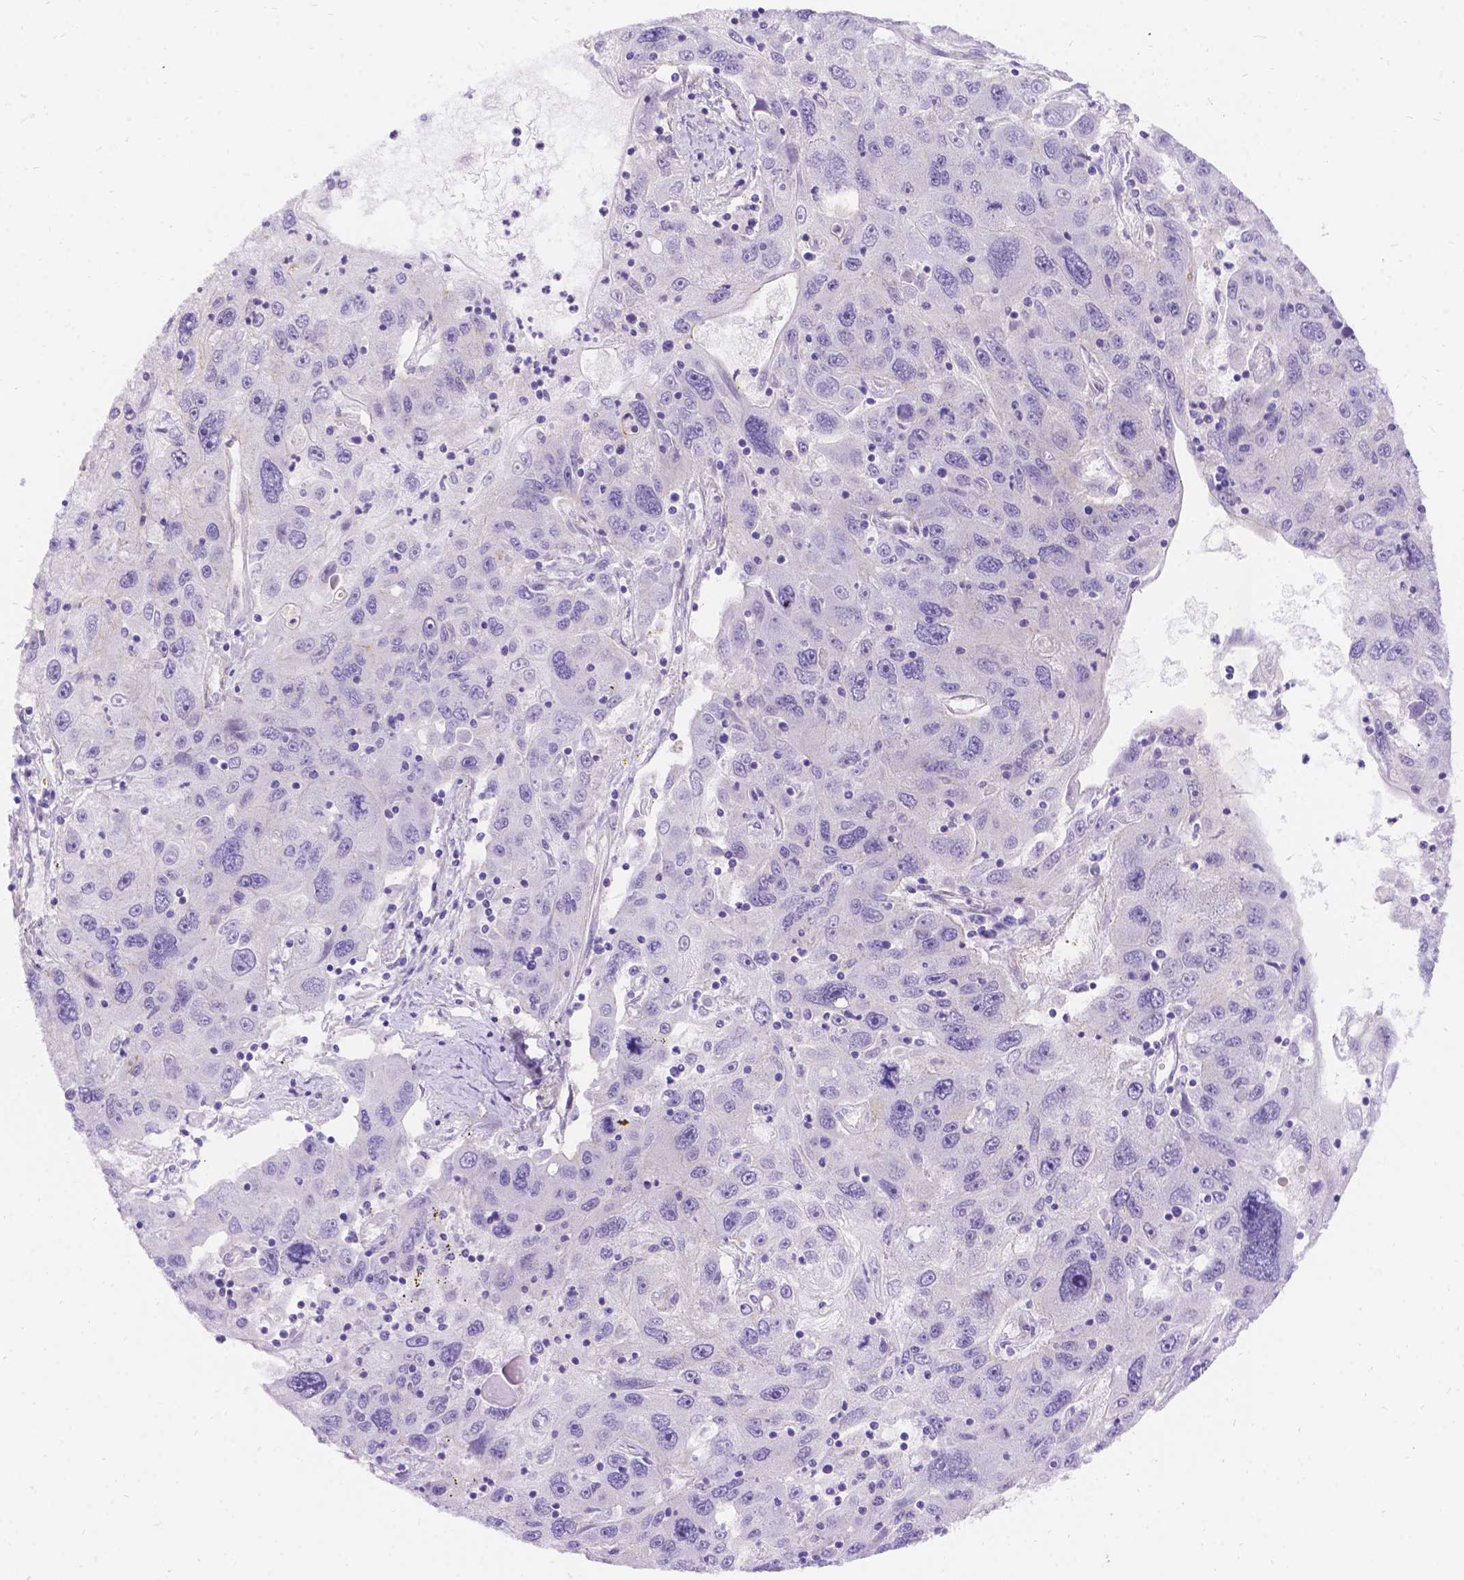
{"staining": {"intensity": "negative", "quantity": "none", "location": "none"}, "tissue": "stomach cancer", "cell_type": "Tumor cells", "image_type": "cancer", "snomed": [{"axis": "morphology", "description": "Adenocarcinoma, NOS"}, {"axis": "topography", "description": "Stomach"}], "caption": "Stomach adenocarcinoma was stained to show a protein in brown. There is no significant expression in tumor cells.", "gene": "PALS1", "patient": {"sex": "male", "age": 56}}